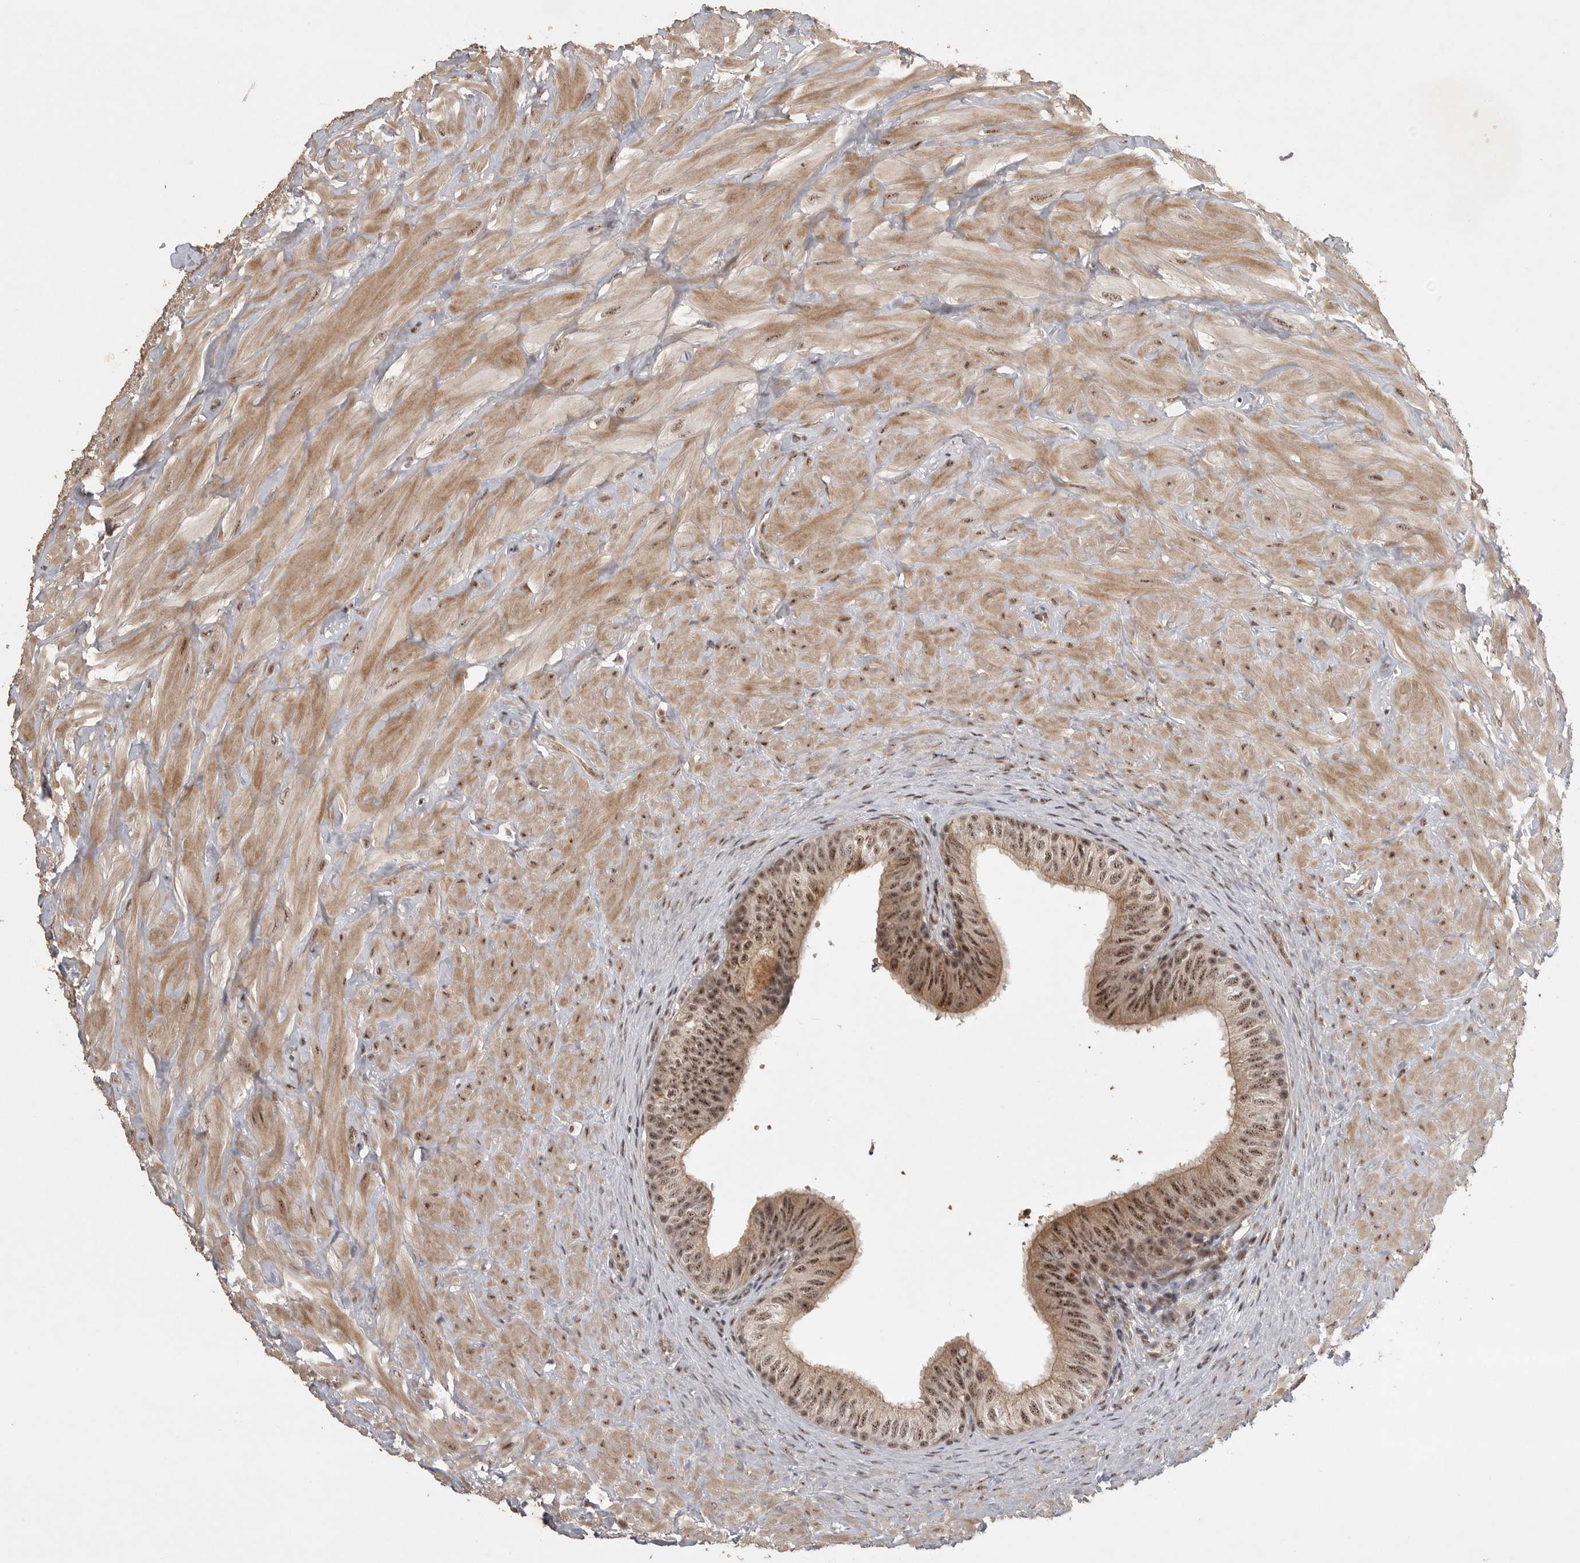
{"staining": {"intensity": "strong", "quantity": ">75%", "location": "nuclear"}, "tissue": "epididymis", "cell_type": "Glandular cells", "image_type": "normal", "snomed": [{"axis": "morphology", "description": "Normal tissue, NOS"}, {"axis": "topography", "description": "Soft tissue"}, {"axis": "topography", "description": "Epididymis"}], "caption": "Epididymis stained with IHC demonstrates strong nuclear expression in approximately >75% of glandular cells. Nuclei are stained in blue.", "gene": "POMP", "patient": {"sex": "male", "age": 26}}